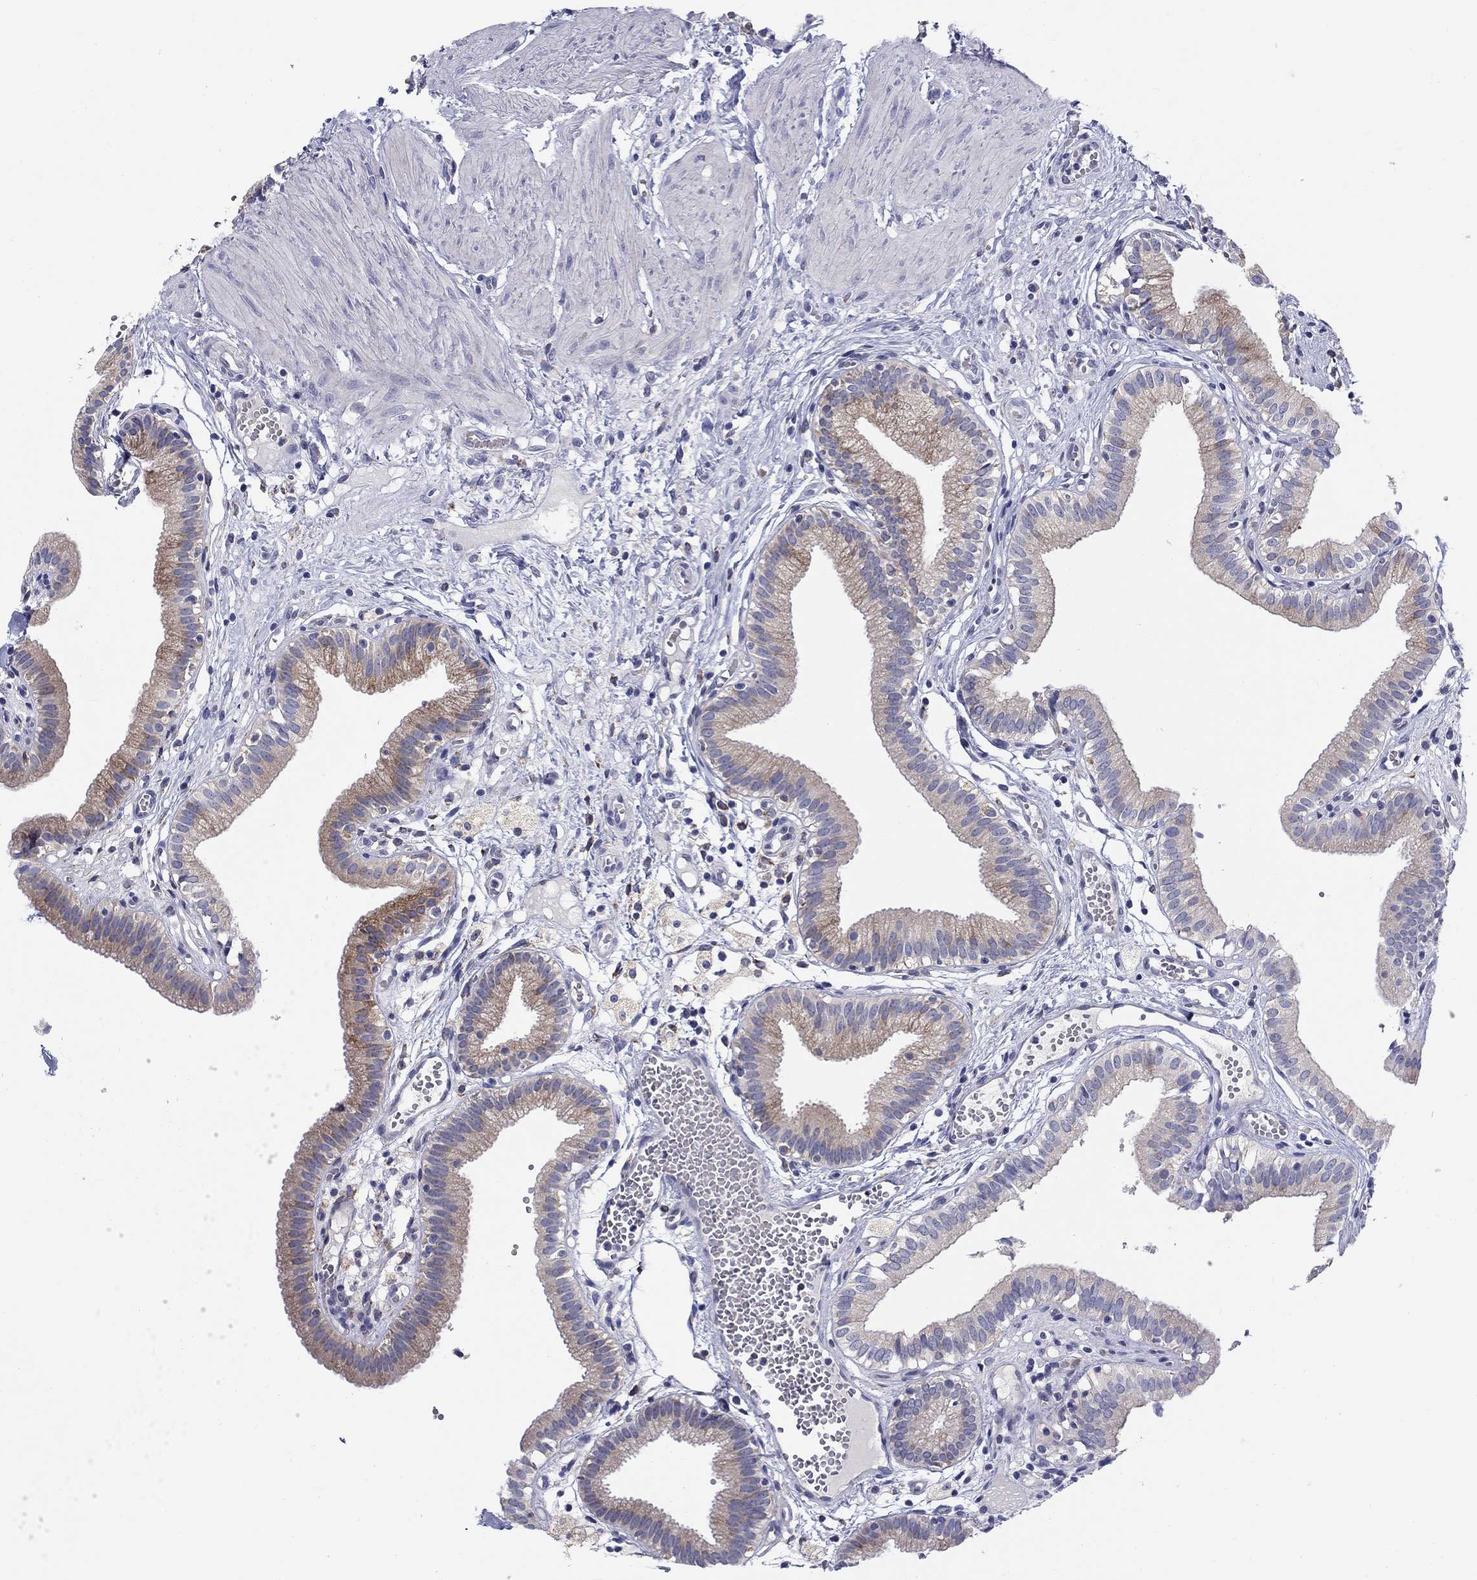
{"staining": {"intensity": "moderate", "quantity": "<25%", "location": "cytoplasmic/membranous"}, "tissue": "gallbladder", "cell_type": "Glandular cells", "image_type": "normal", "snomed": [{"axis": "morphology", "description": "Normal tissue, NOS"}, {"axis": "topography", "description": "Gallbladder"}], "caption": "IHC photomicrograph of normal human gallbladder stained for a protein (brown), which demonstrates low levels of moderate cytoplasmic/membranous staining in about <25% of glandular cells.", "gene": "QRFPR", "patient": {"sex": "female", "age": 24}}